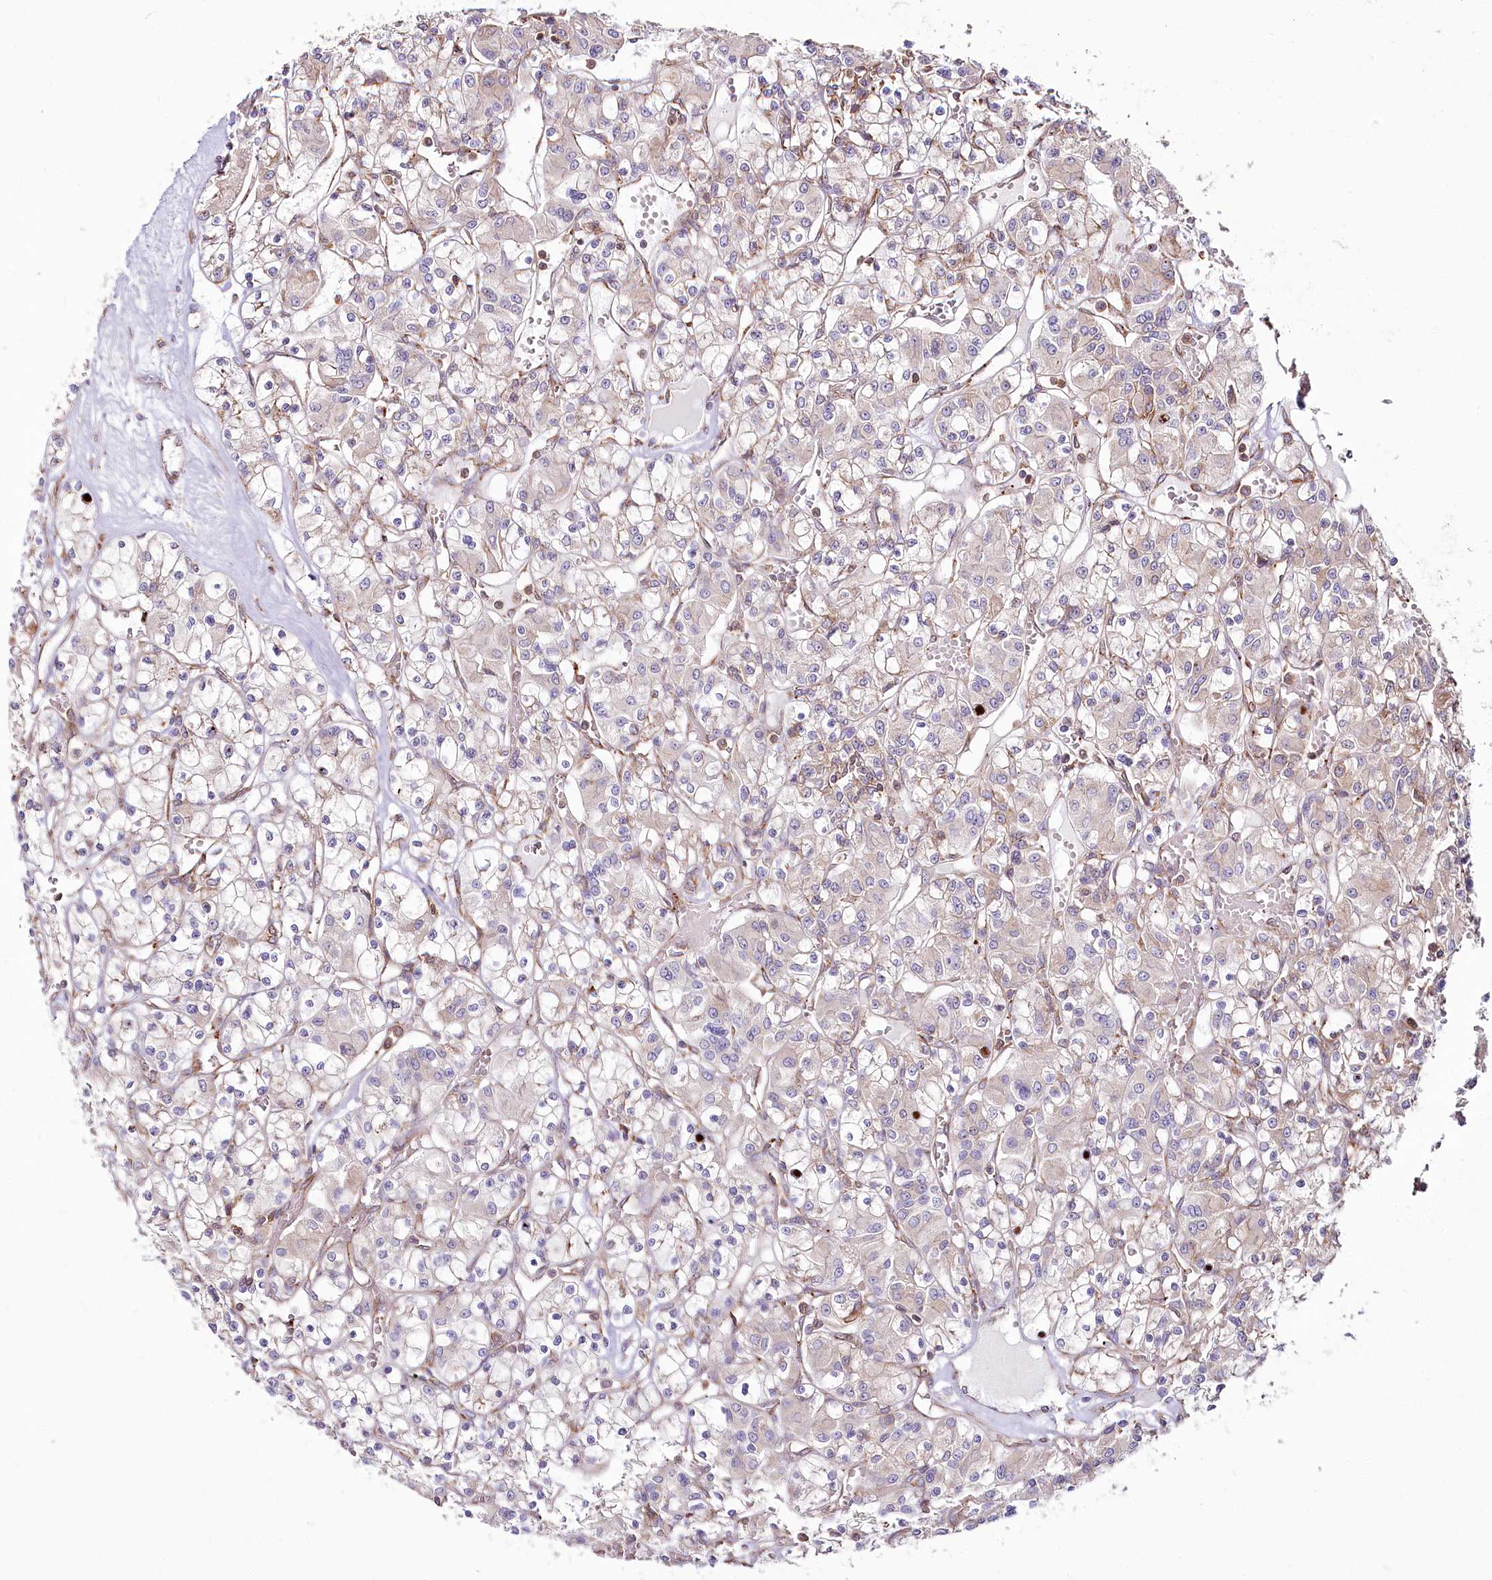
{"staining": {"intensity": "weak", "quantity": "<25%", "location": "cytoplasmic/membranous"}, "tissue": "renal cancer", "cell_type": "Tumor cells", "image_type": "cancer", "snomed": [{"axis": "morphology", "description": "Adenocarcinoma, NOS"}, {"axis": "topography", "description": "Kidney"}], "caption": "The immunohistochemistry image has no significant staining in tumor cells of renal adenocarcinoma tissue.", "gene": "POGLUT1", "patient": {"sex": "female", "age": 59}}